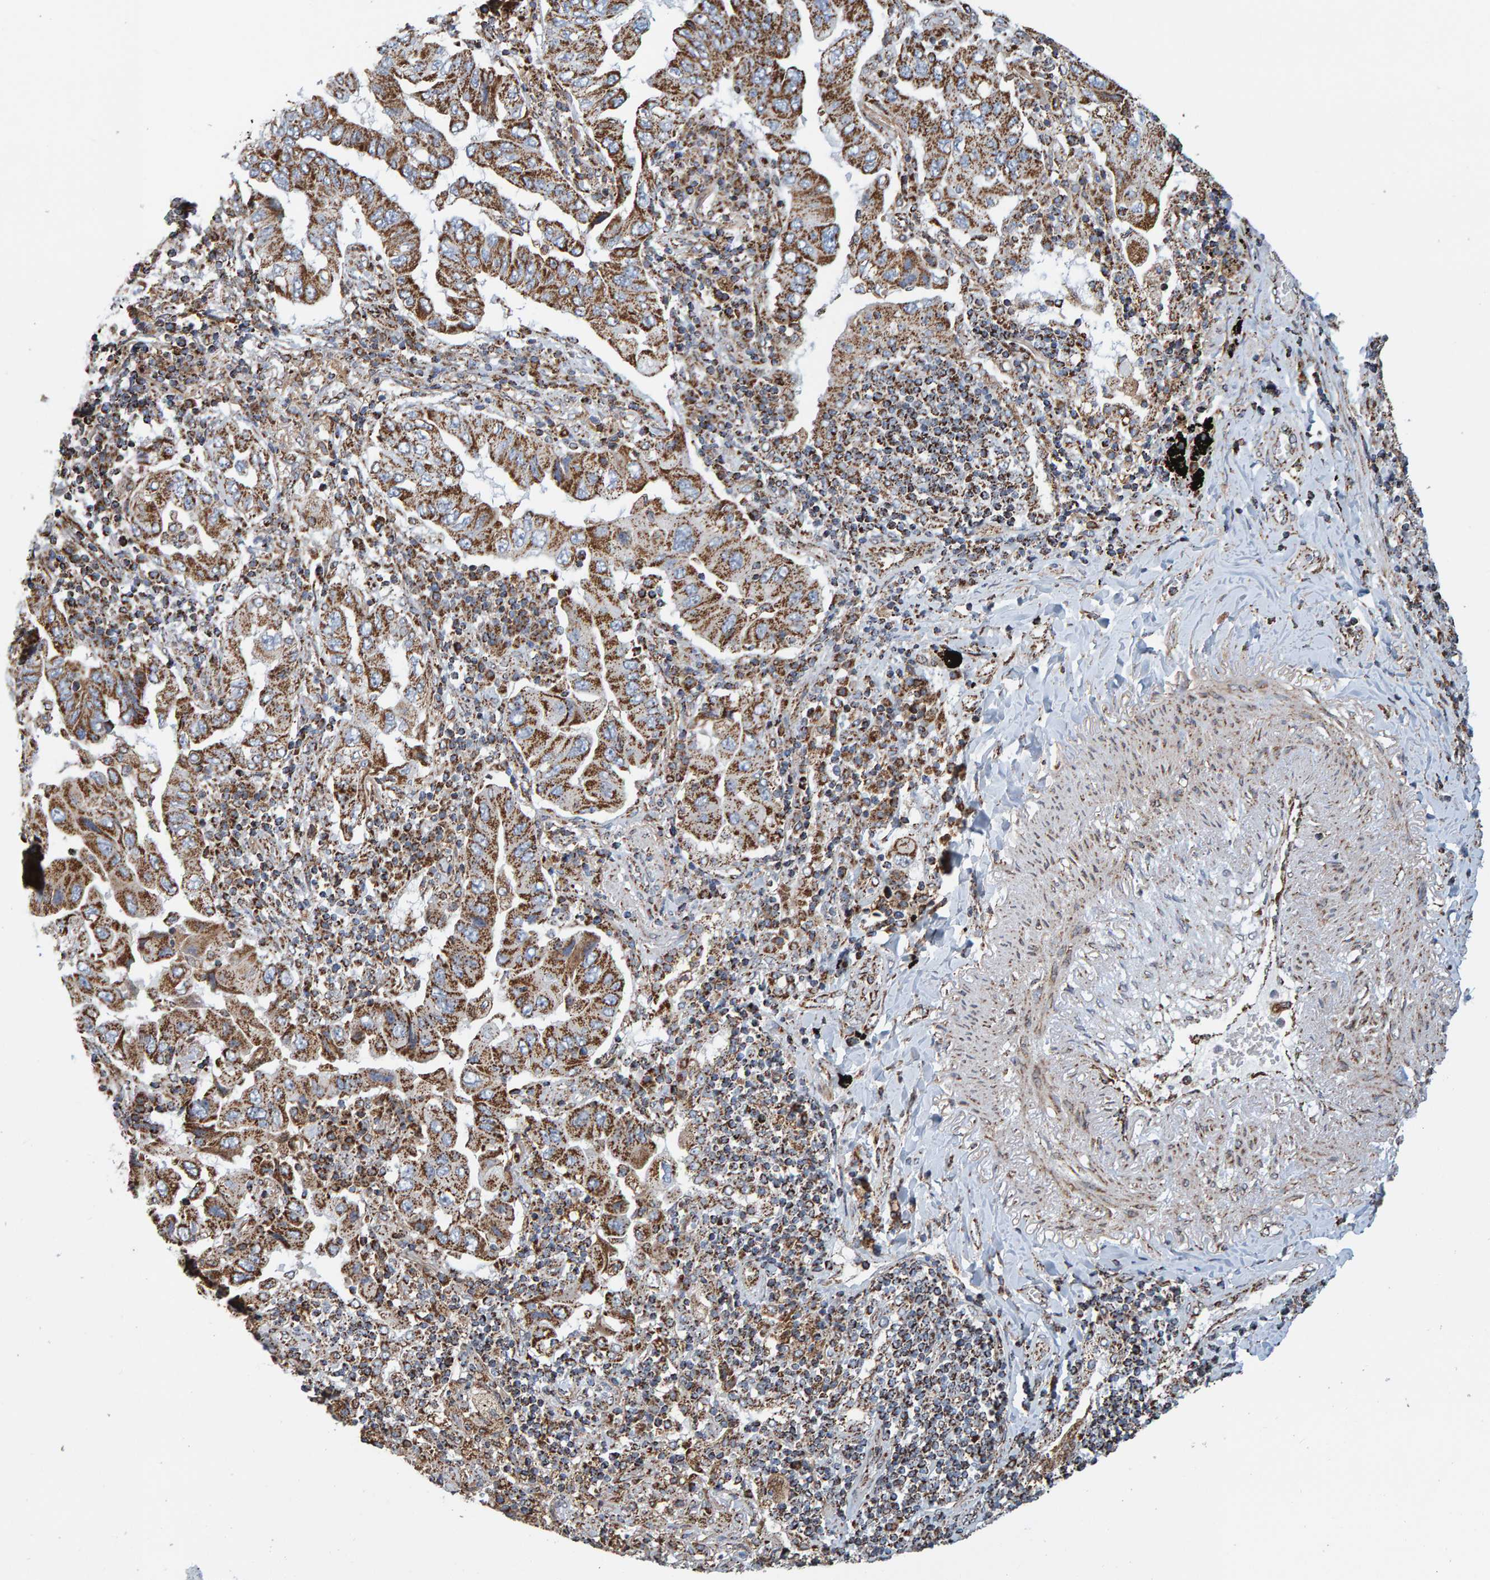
{"staining": {"intensity": "moderate", "quantity": ">75%", "location": "cytoplasmic/membranous"}, "tissue": "lung cancer", "cell_type": "Tumor cells", "image_type": "cancer", "snomed": [{"axis": "morphology", "description": "Adenocarcinoma, NOS"}, {"axis": "topography", "description": "Lung"}], "caption": "Lung cancer (adenocarcinoma) tissue exhibits moderate cytoplasmic/membranous expression in about >75% of tumor cells", "gene": "MRPL45", "patient": {"sex": "female", "age": 65}}